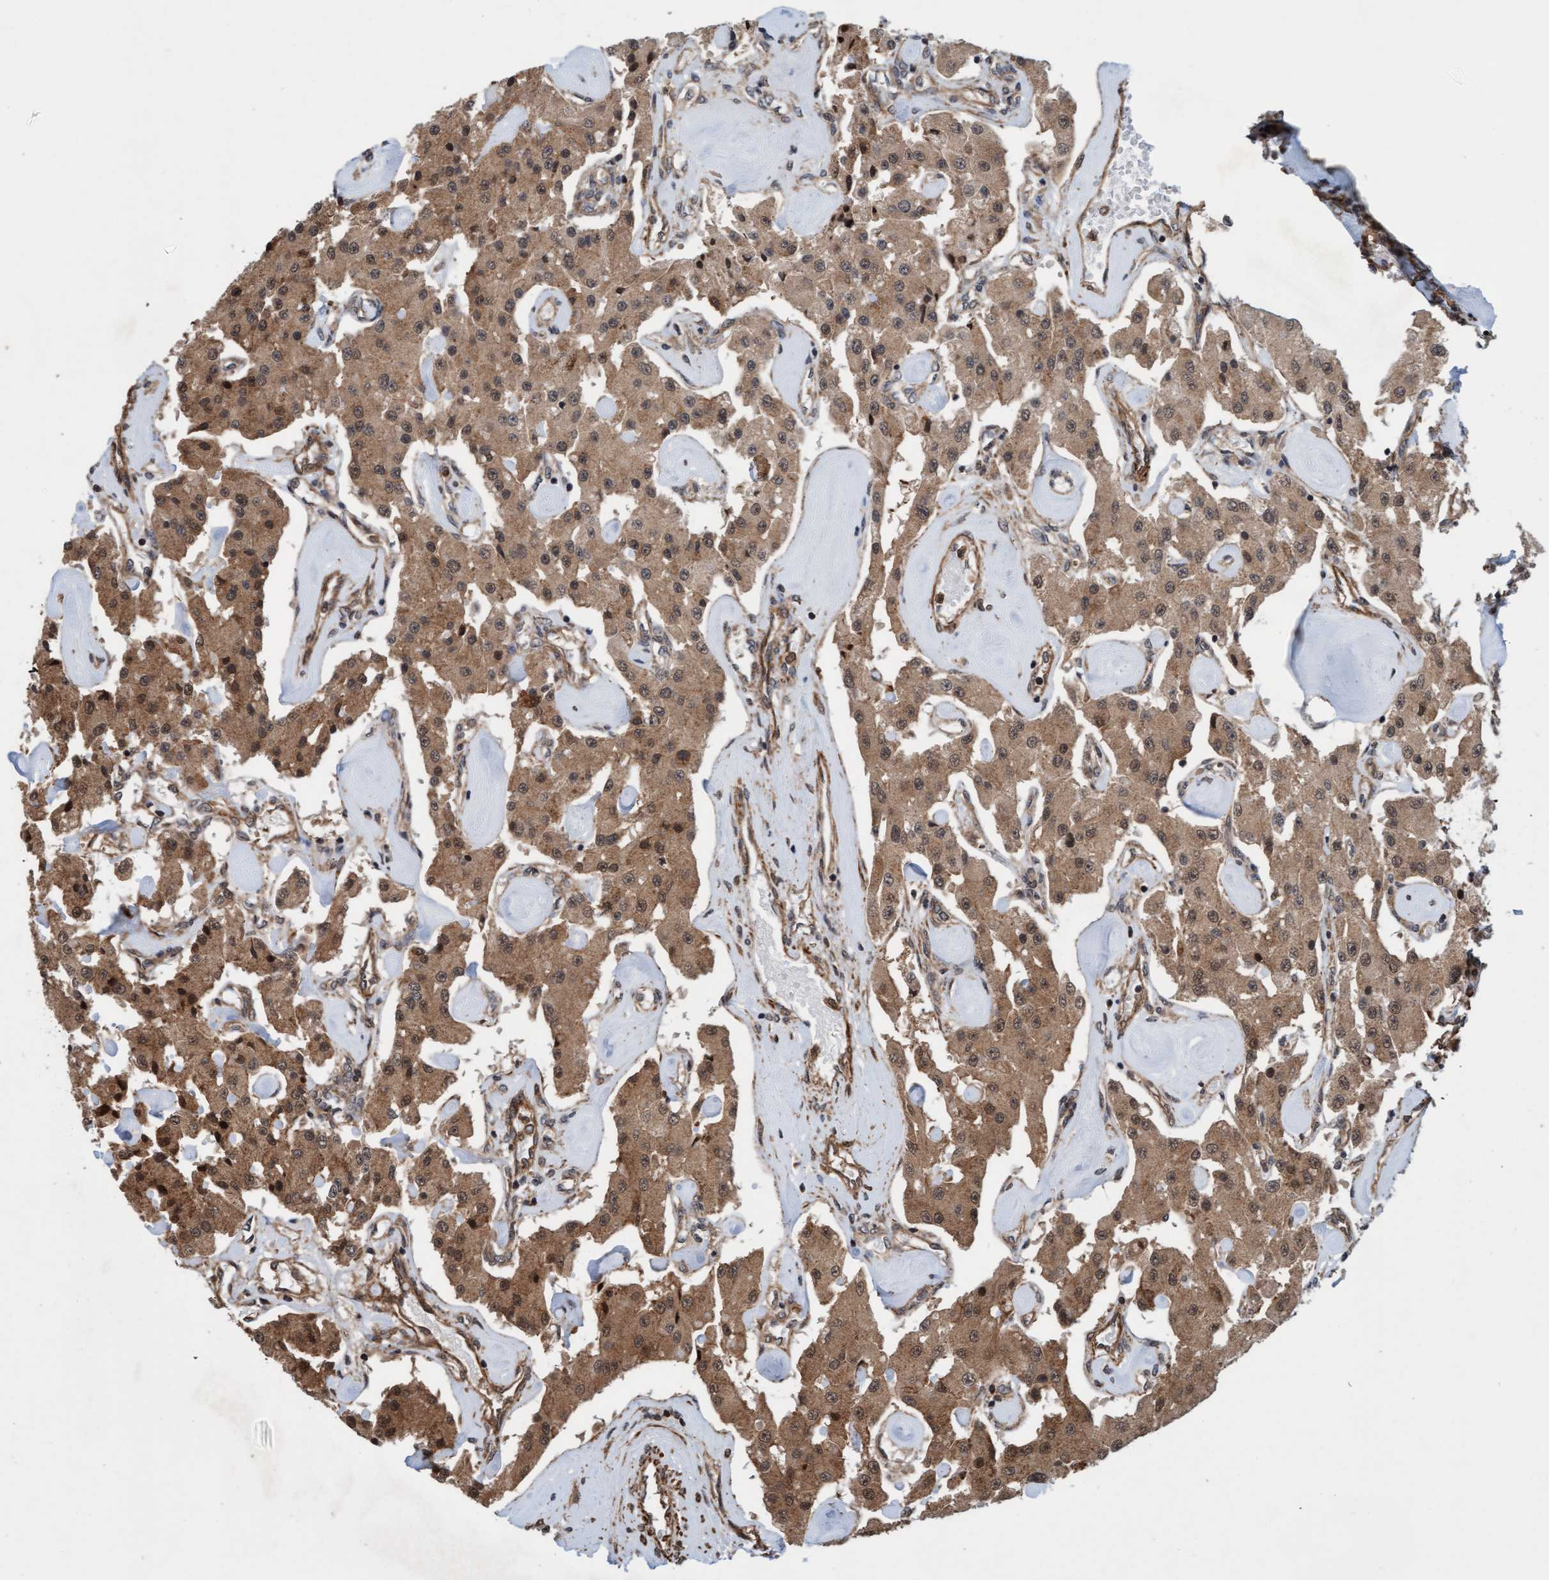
{"staining": {"intensity": "moderate", "quantity": ">75%", "location": "cytoplasmic/membranous"}, "tissue": "carcinoid", "cell_type": "Tumor cells", "image_type": "cancer", "snomed": [{"axis": "morphology", "description": "Carcinoid, malignant, NOS"}, {"axis": "topography", "description": "Pancreas"}], "caption": "Carcinoid (malignant) tissue reveals moderate cytoplasmic/membranous positivity in about >75% of tumor cells (brown staining indicates protein expression, while blue staining denotes nuclei).", "gene": "STXBP4", "patient": {"sex": "male", "age": 41}}